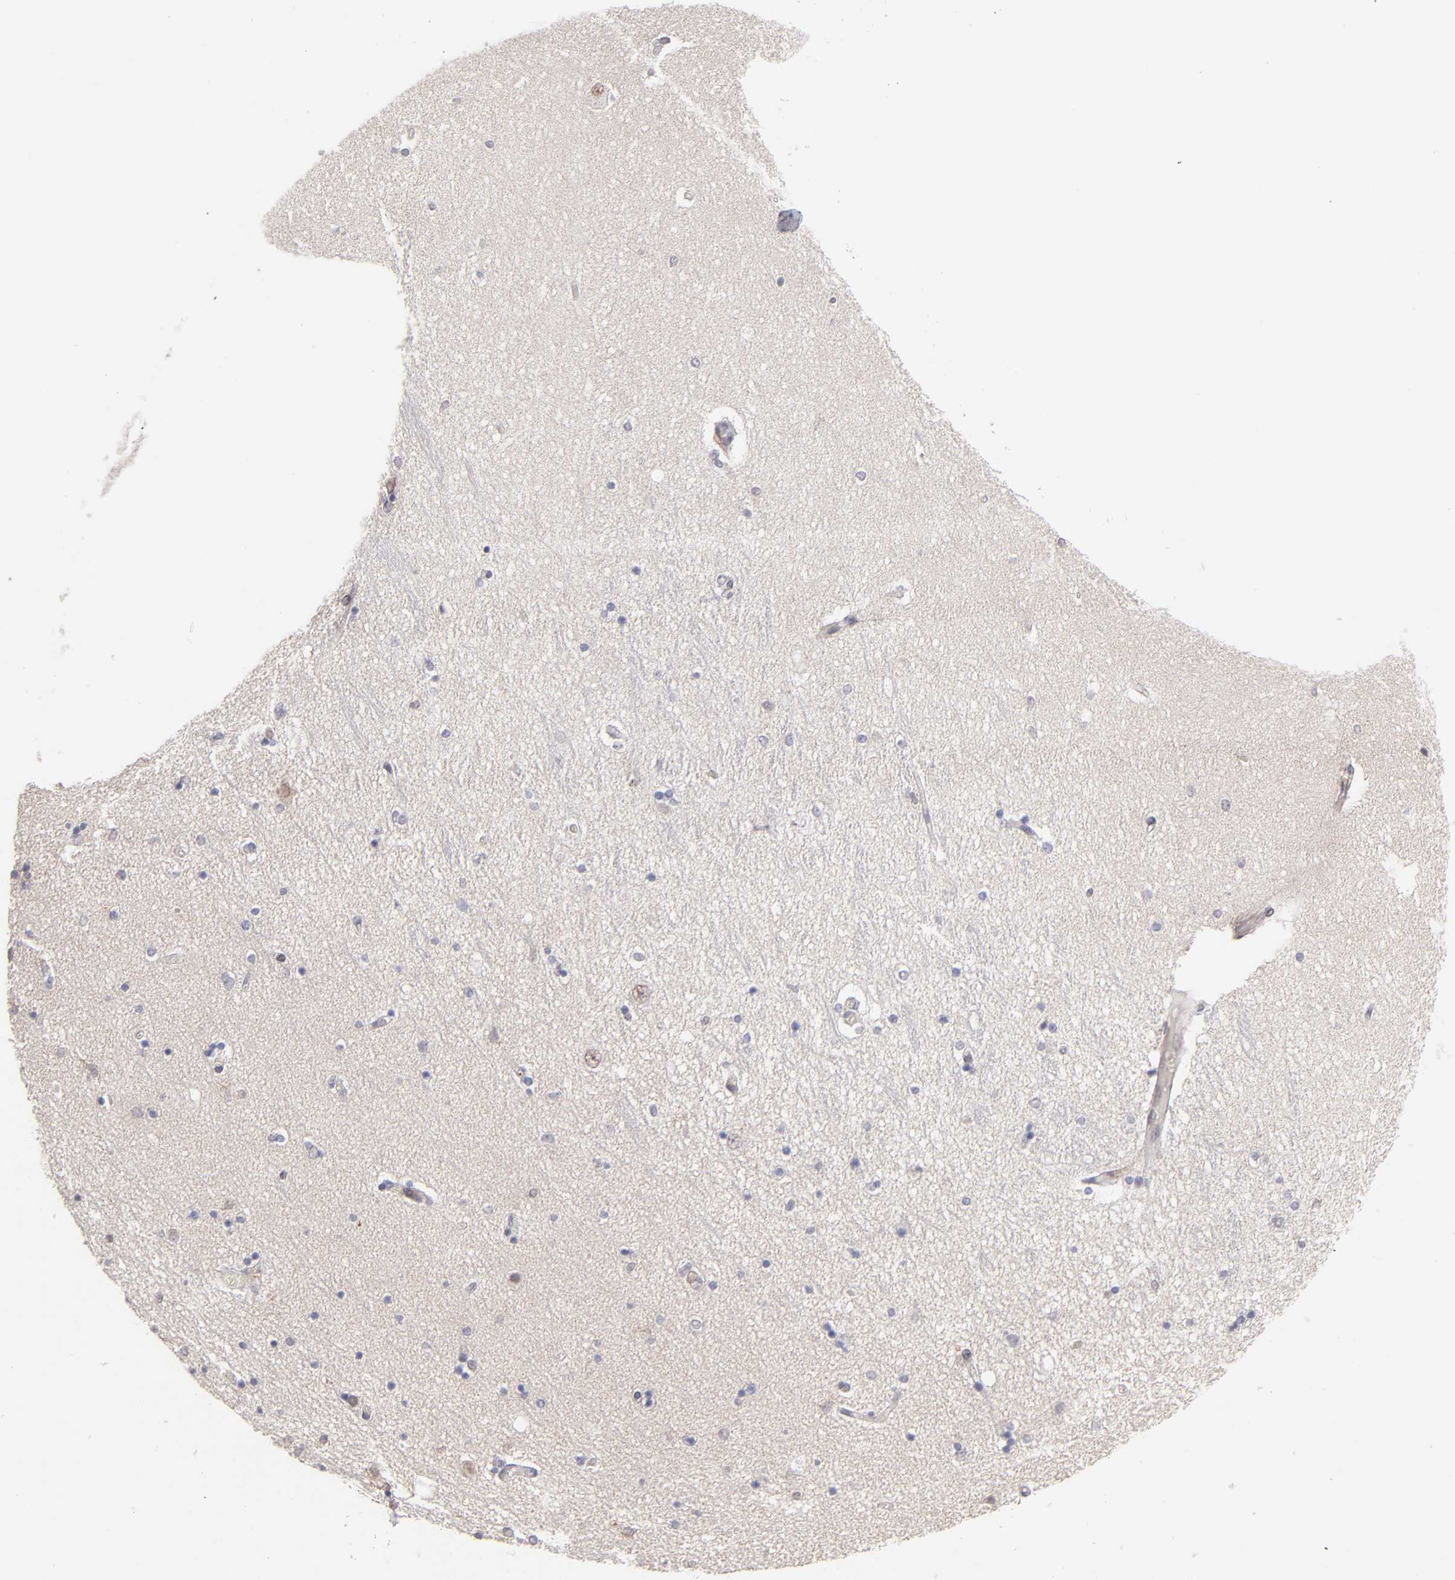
{"staining": {"intensity": "negative", "quantity": "none", "location": "none"}, "tissue": "hippocampus", "cell_type": "Glial cells", "image_type": "normal", "snomed": [{"axis": "morphology", "description": "Normal tissue, NOS"}, {"axis": "topography", "description": "Hippocampus"}], "caption": "This is a histopathology image of immunohistochemistry (IHC) staining of normal hippocampus, which shows no staining in glial cells.", "gene": "OAS1", "patient": {"sex": "female", "age": 54}}